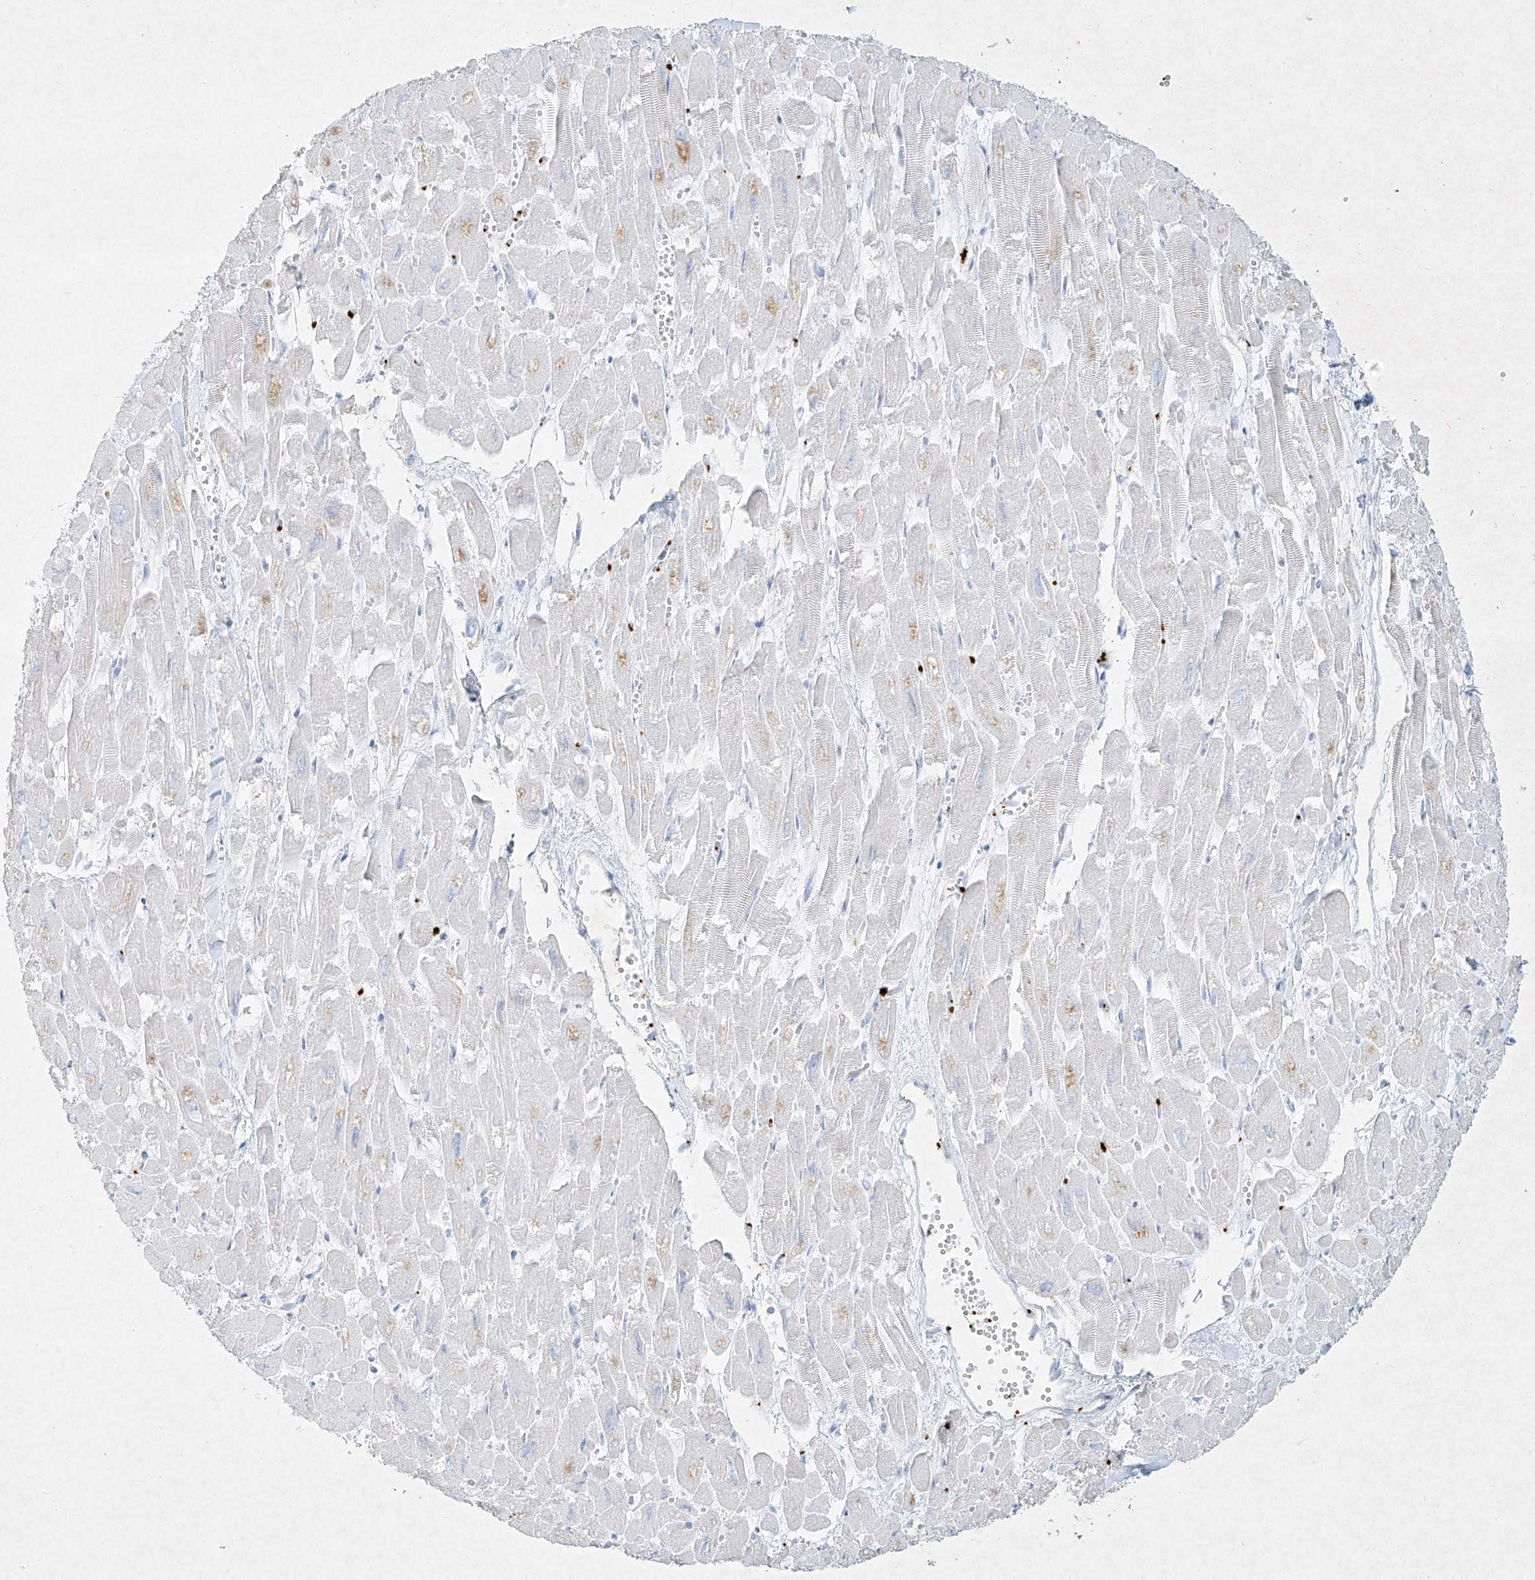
{"staining": {"intensity": "negative", "quantity": "none", "location": "none"}, "tissue": "heart muscle", "cell_type": "Cardiomyocytes", "image_type": "normal", "snomed": [{"axis": "morphology", "description": "Normal tissue, NOS"}, {"axis": "topography", "description": "Heart"}], "caption": "An IHC photomicrograph of benign heart muscle is shown. There is no staining in cardiomyocytes of heart muscle. (DAB IHC, high magnification).", "gene": "PLEK", "patient": {"sex": "male", "age": 54}}